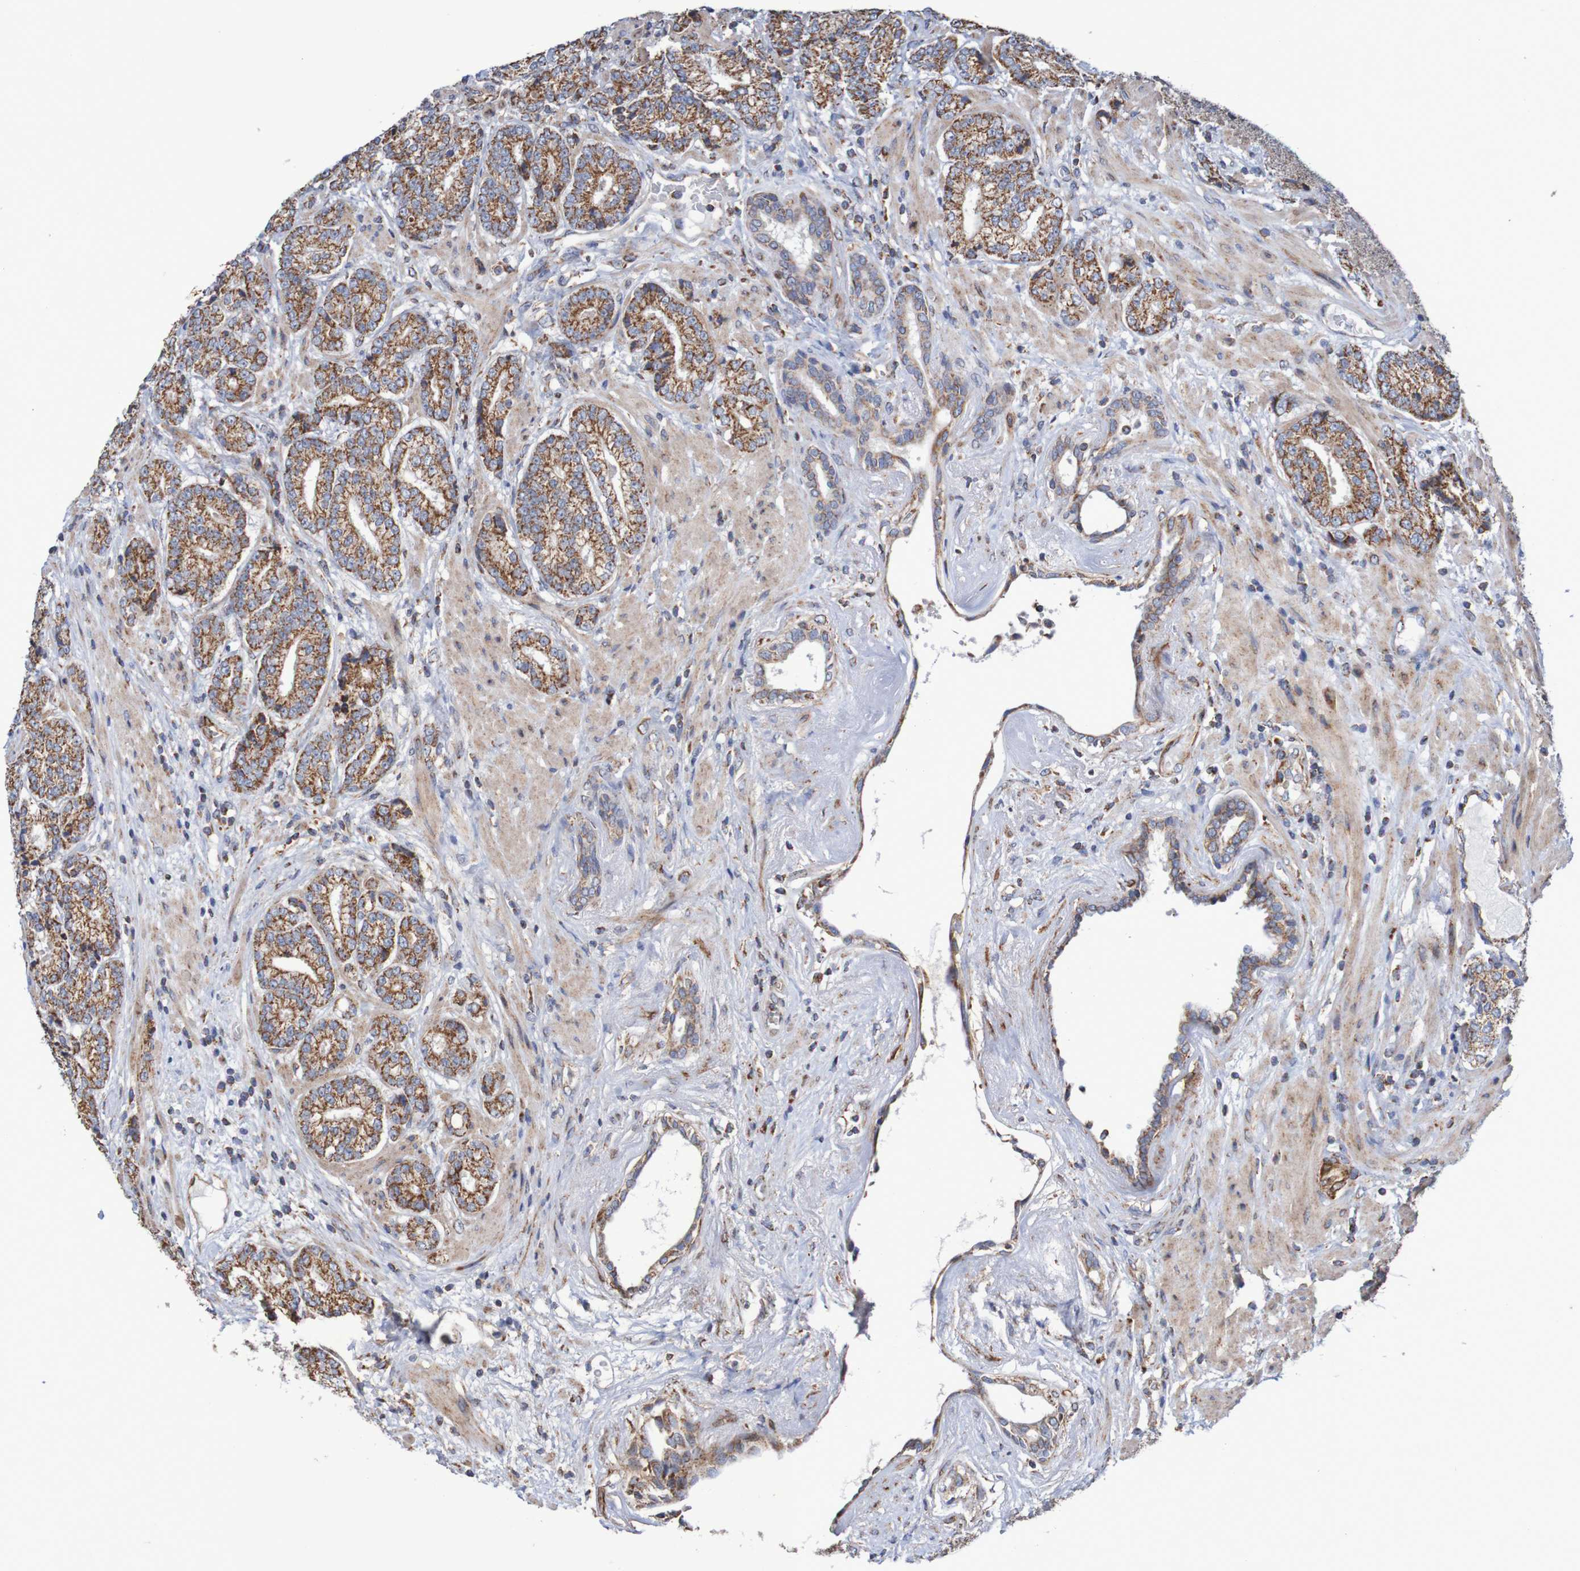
{"staining": {"intensity": "strong", "quantity": ">75%", "location": "cytoplasmic/membranous"}, "tissue": "prostate cancer", "cell_type": "Tumor cells", "image_type": "cancer", "snomed": [{"axis": "morphology", "description": "Adenocarcinoma, High grade"}, {"axis": "topography", "description": "Prostate"}], "caption": "The histopathology image displays a brown stain indicating the presence of a protein in the cytoplasmic/membranous of tumor cells in high-grade adenocarcinoma (prostate).", "gene": "MMEL1", "patient": {"sex": "male", "age": 61}}